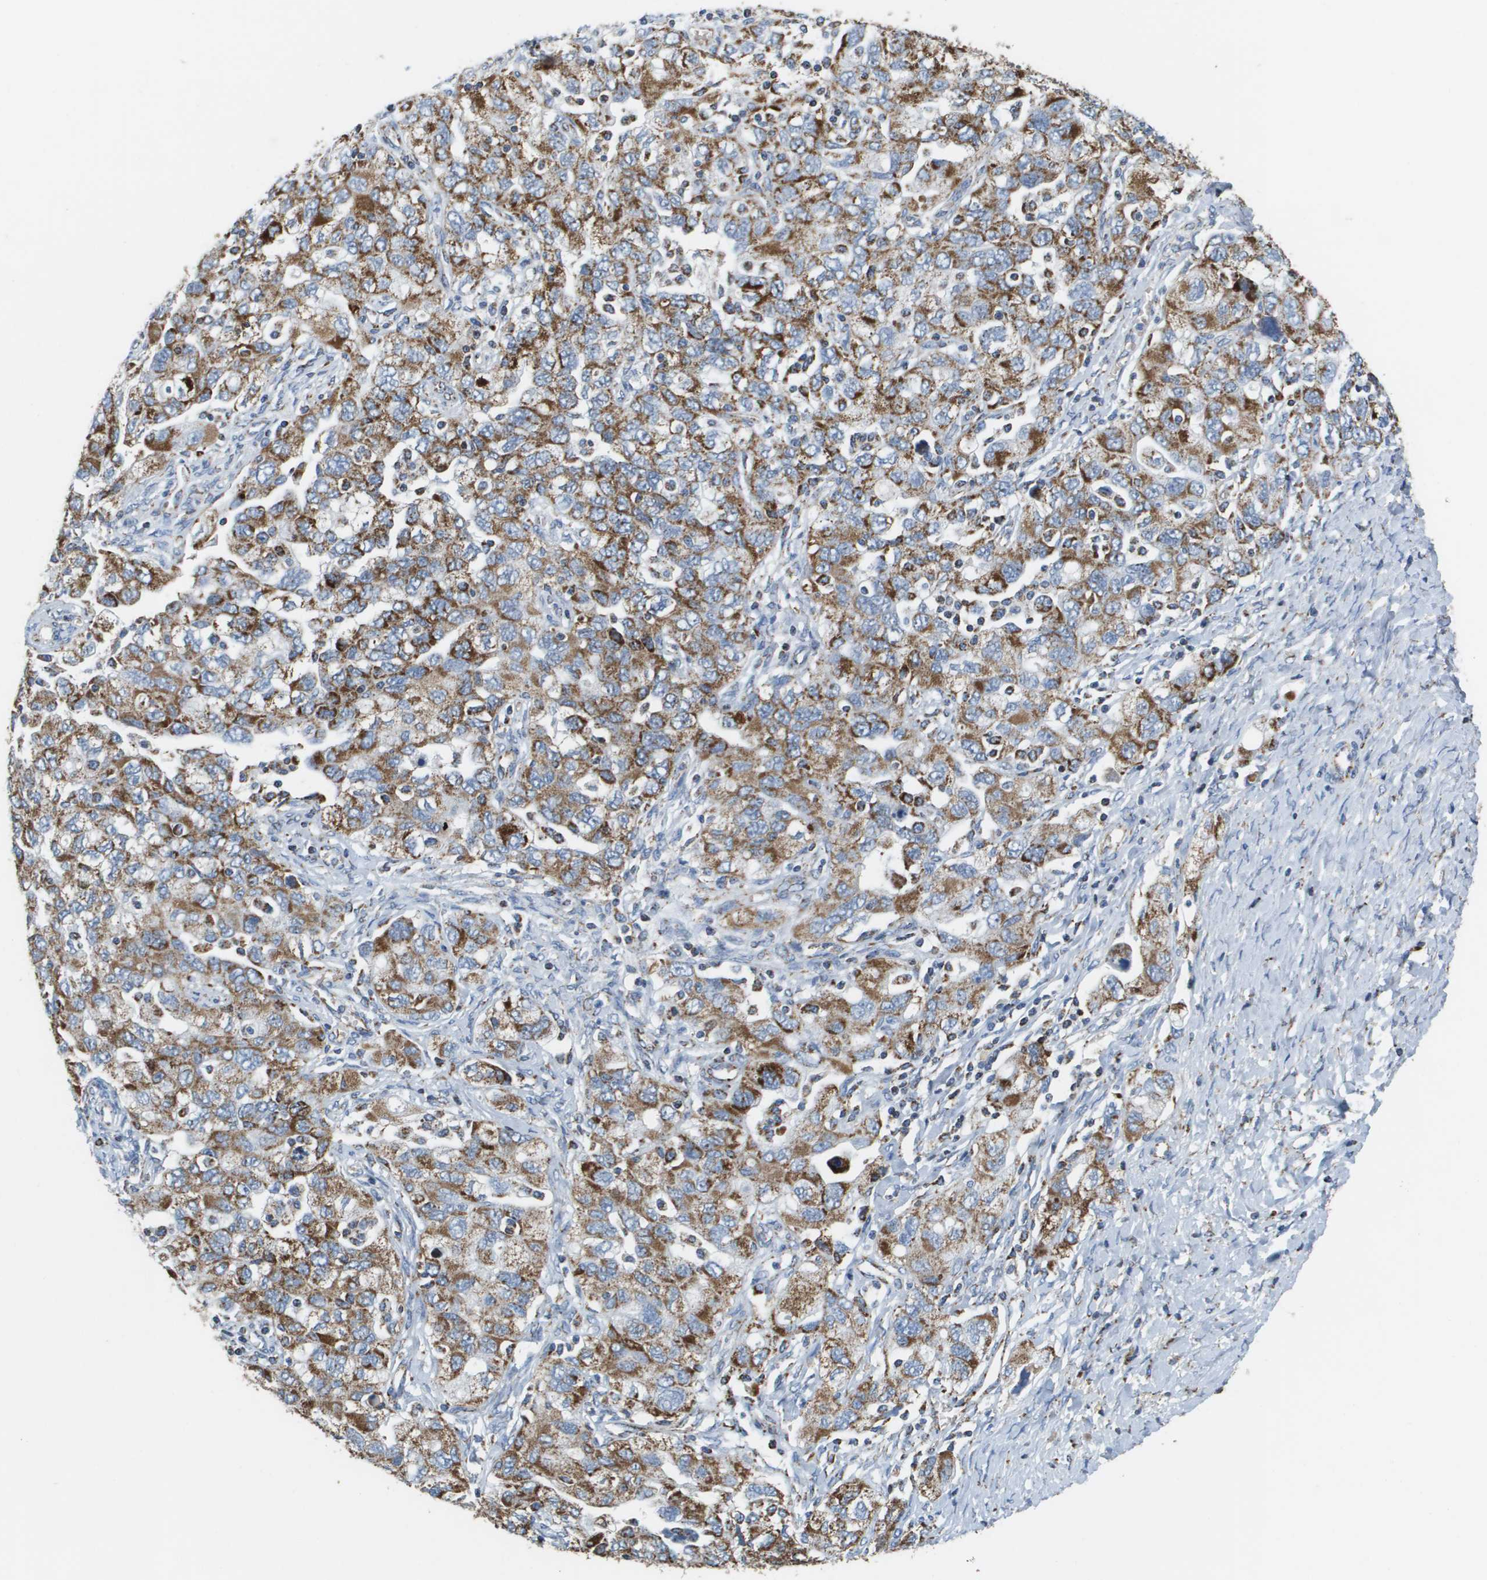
{"staining": {"intensity": "strong", "quantity": ">75%", "location": "cytoplasmic/membranous"}, "tissue": "ovarian cancer", "cell_type": "Tumor cells", "image_type": "cancer", "snomed": [{"axis": "morphology", "description": "Carcinoma, NOS"}, {"axis": "morphology", "description": "Cystadenocarcinoma, serous, NOS"}, {"axis": "topography", "description": "Ovary"}], "caption": "Serous cystadenocarcinoma (ovarian) tissue demonstrates strong cytoplasmic/membranous staining in approximately >75% of tumor cells, visualized by immunohistochemistry.", "gene": "ATP5F1B", "patient": {"sex": "female", "age": 69}}